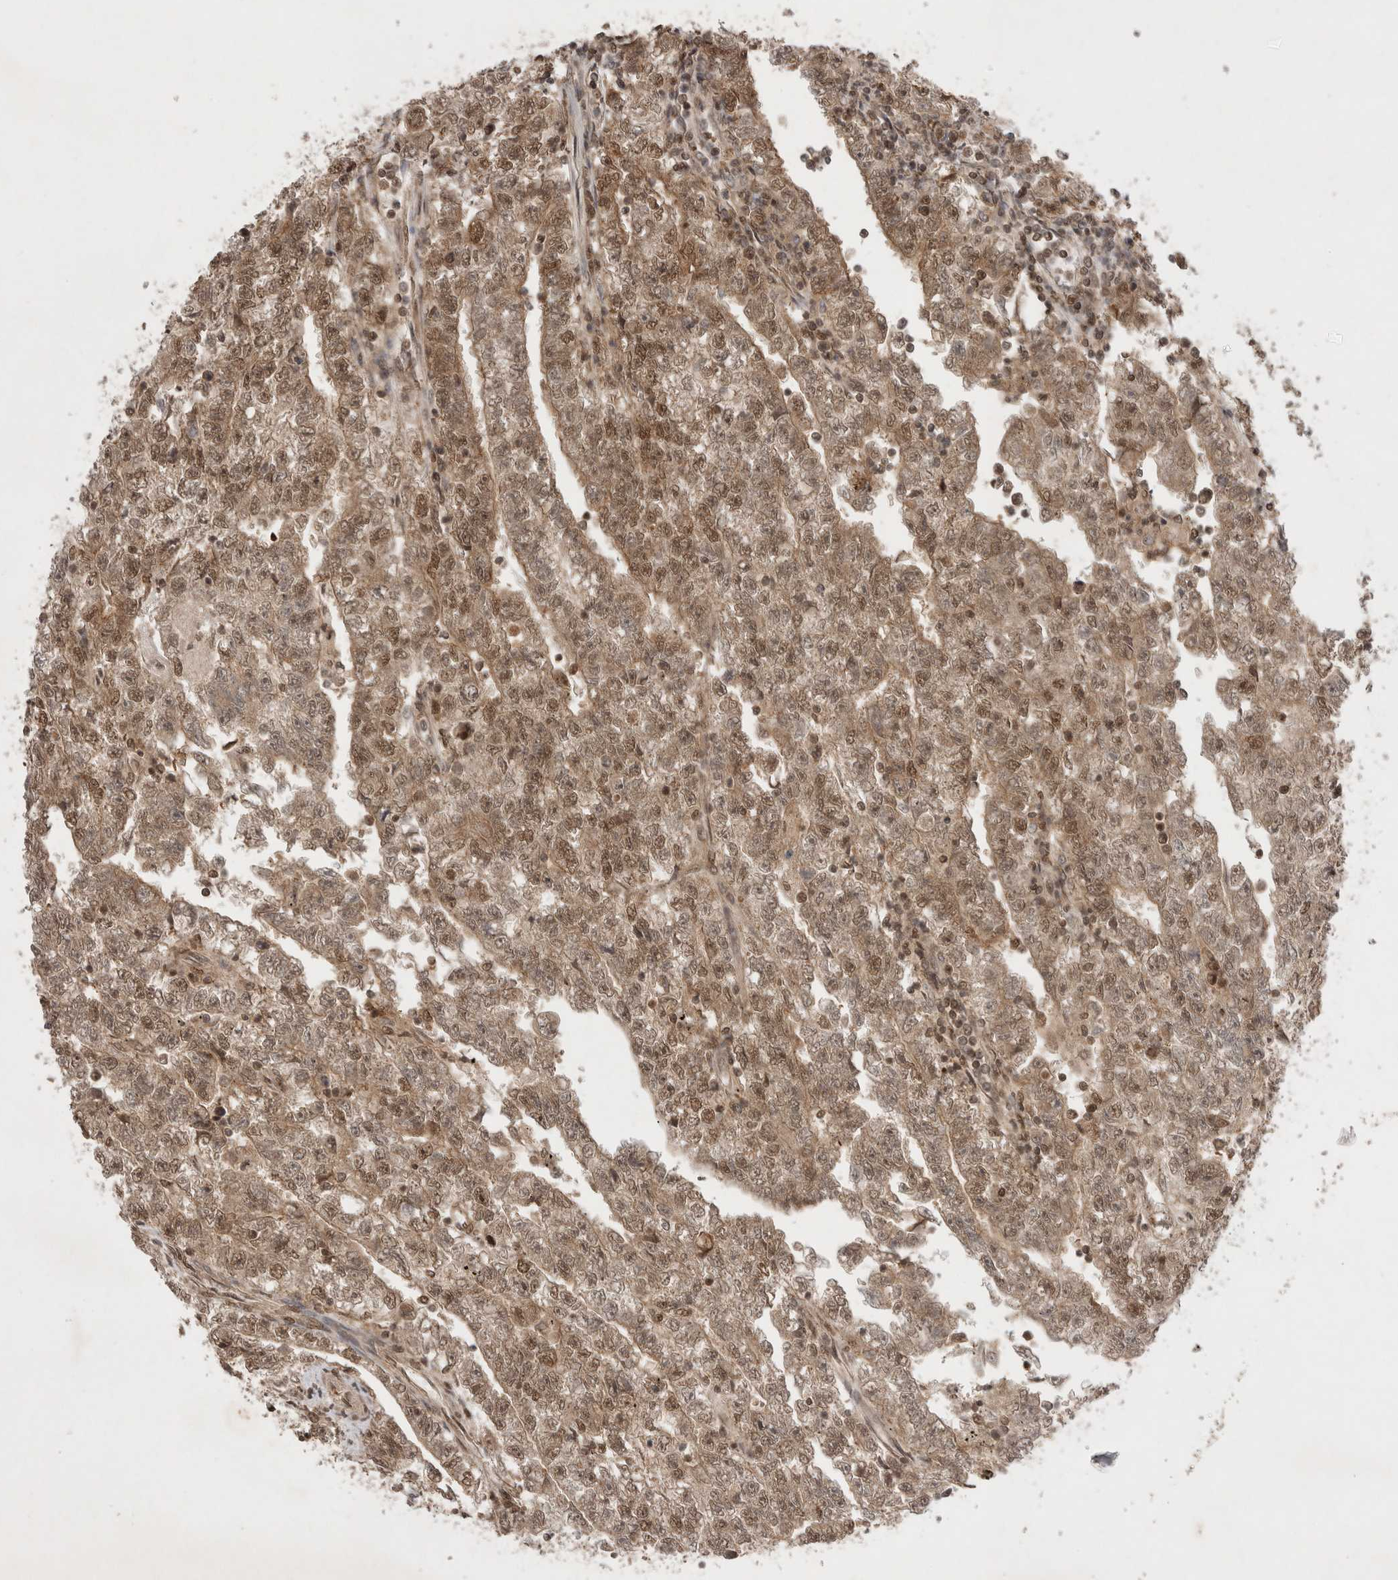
{"staining": {"intensity": "moderate", "quantity": ">75%", "location": "cytoplasmic/membranous,nuclear"}, "tissue": "testis cancer", "cell_type": "Tumor cells", "image_type": "cancer", "snomed": [{"axis": "morphology", "description": "Carcinoma, Embryonal, NOS"}, {"axis": "topography", "description": "Testis"}], "caption": "A photomicrograph of testis embryonal carcinoma stained for a protein demonstrates moderate cytoplasmic/membranous and nuclear brown staining in tumor cells.", "gene": "WIPF2", "patient": {"sex": "male", "age": 25}}